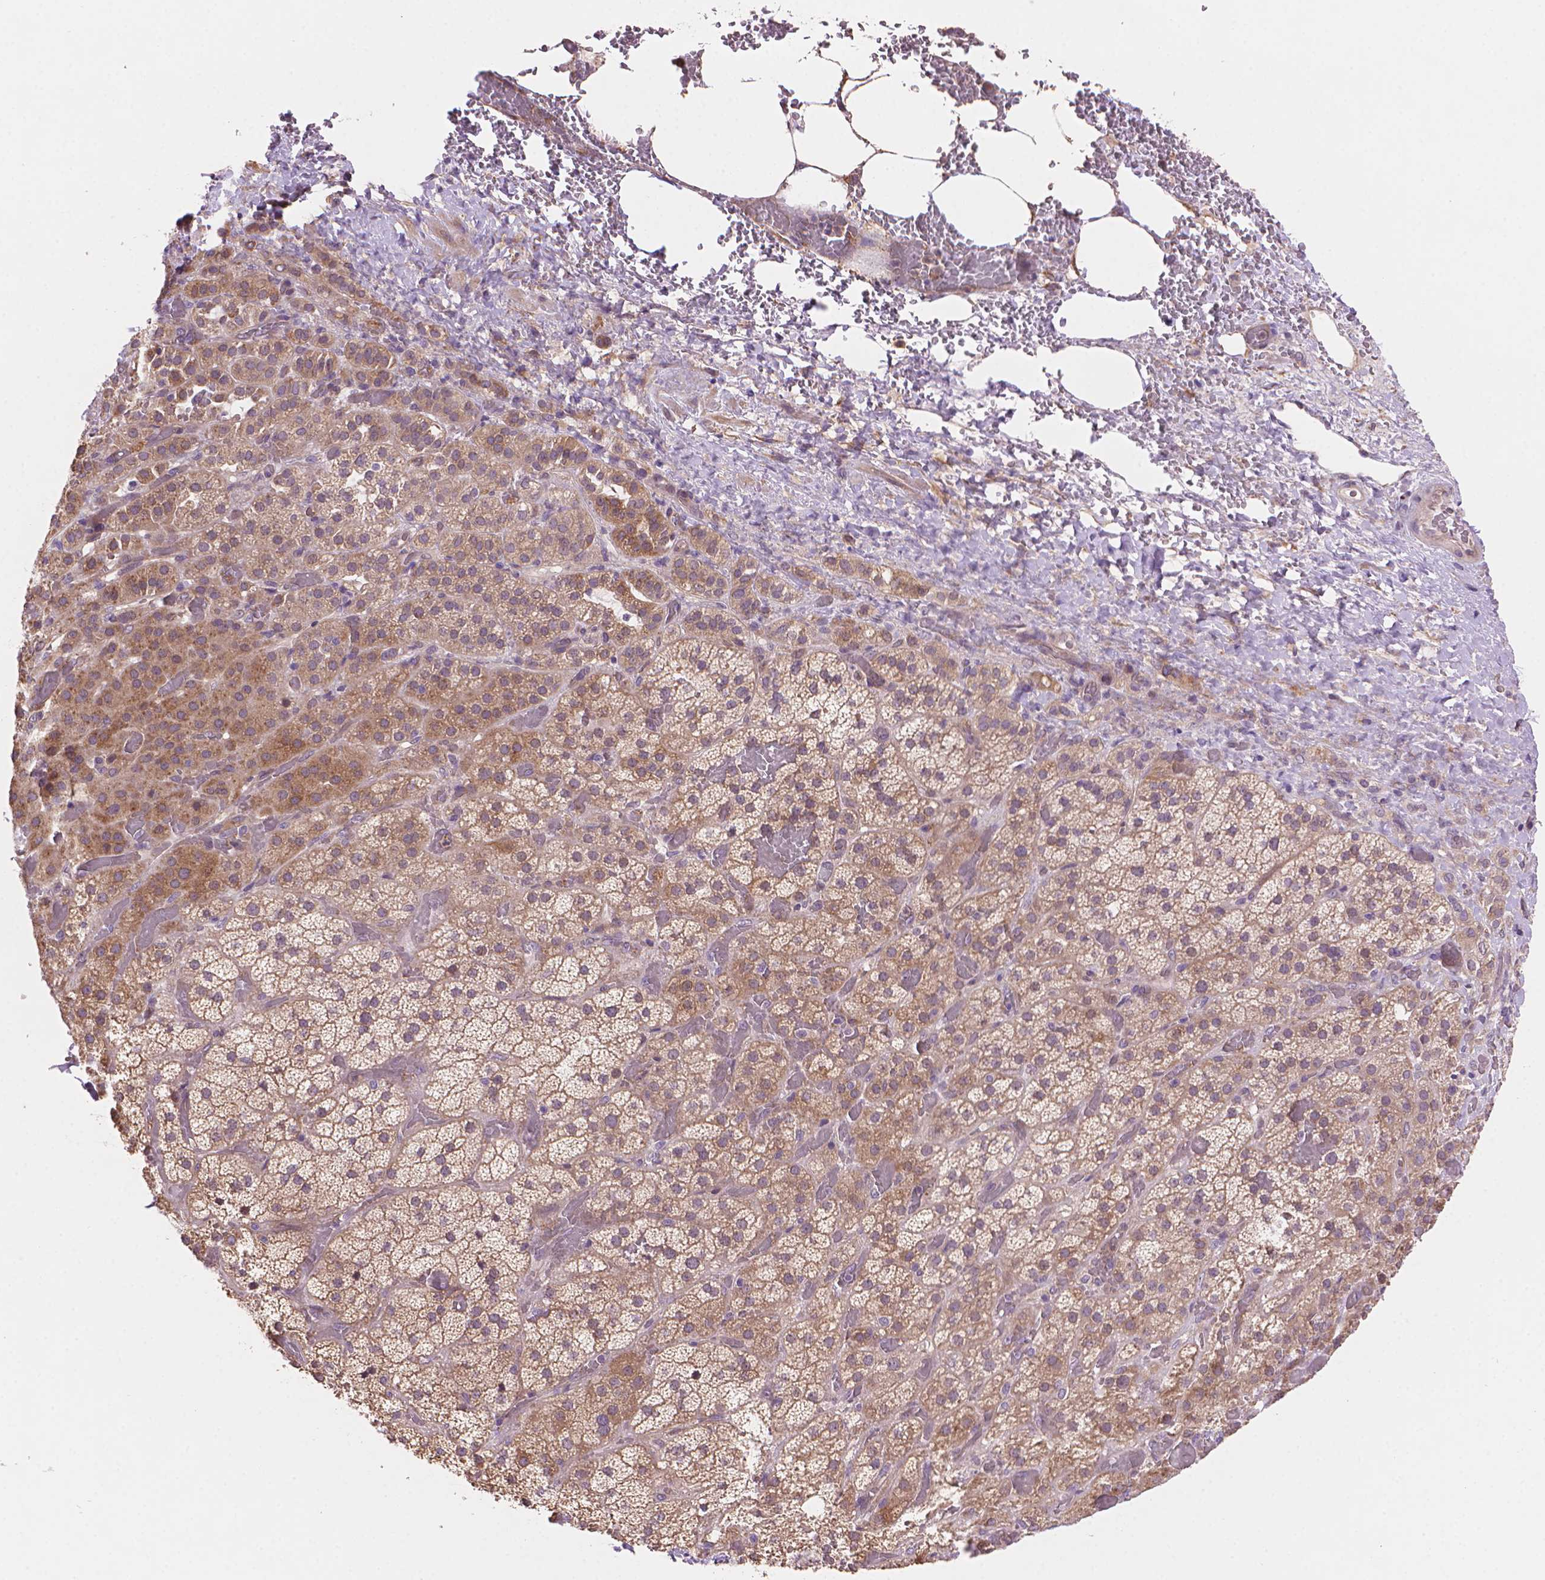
{"staining": {"intensity": "moderate", "quantity": "25%-75%", "location": "cytoplasmic/membranous"}, "tissue": "adrenal gland", "cell_type": "Glandular cells", "image_type": "normal", "snomed": [{"axis": "morphology", "description": "Normal tissue, NOS"}, {"axis": "topography", "description": "Adrenal gland"}], "caption": "IHC histopathology image of normal adrenal gland: adrenal gland stained using immunohistochemistry (IHC) demonstrates medium levels of moderate protein expression localized specifically in the cytoplasmic/membranous of glandular cells, appearing as a cytoplasmic/membranous brown color.", "gene": "AMMECR1L", "patient": {"sex": "male", "age": 57}}